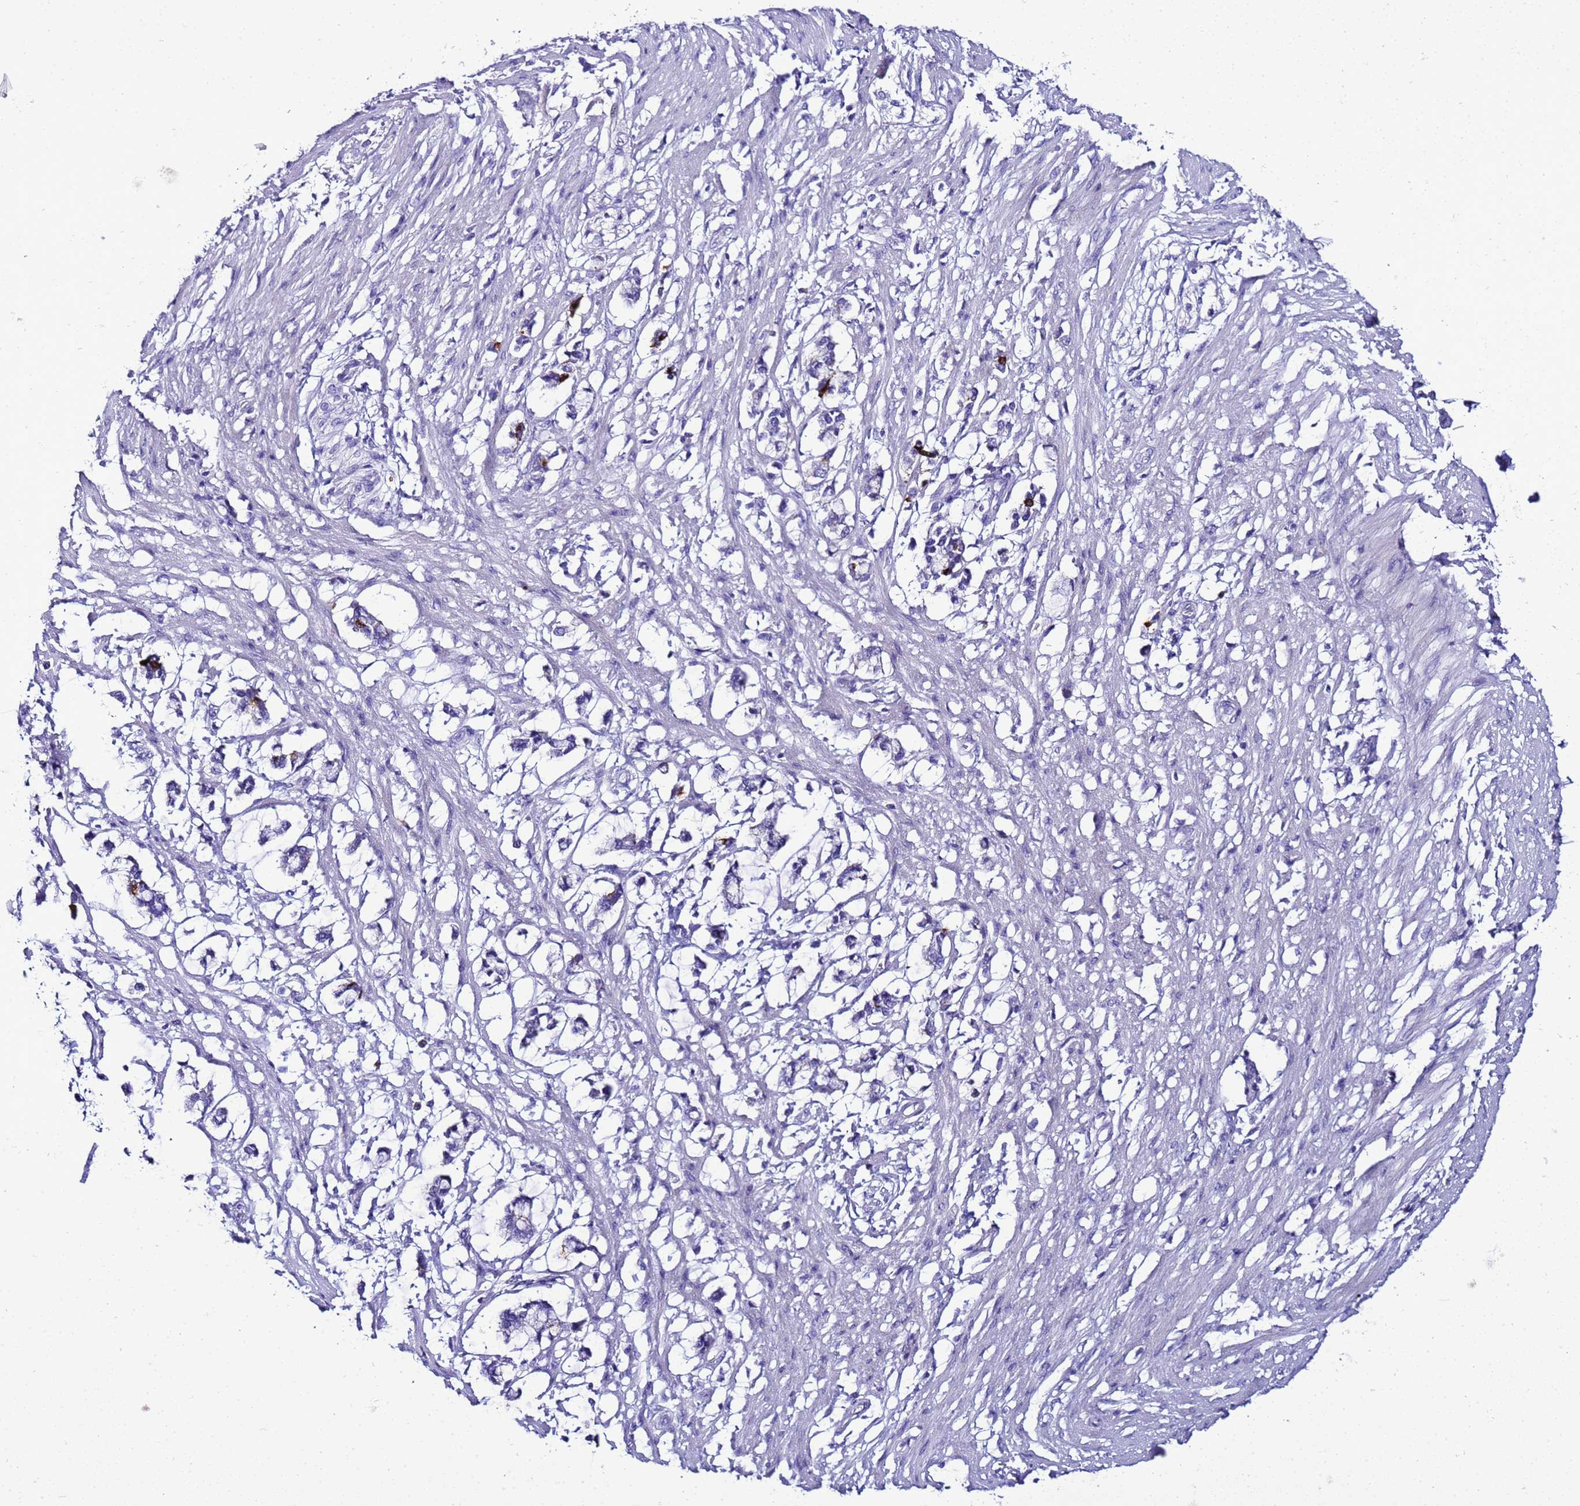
{"staining": {"intensity": "negative", "quantity": "none", "location": "none"}, "tissue": "smooth muscle", "cell_type": "Smooth muscle cells", "image_type": "normal", "snomed": [{"axis": "morphology", "description": "Normal tissue, NOS"}, {"axis": "morphology", "description": "Adenocarcinoma, NOS"}, {"axis": "topography", "description": "Colon"}, {"axis": "topography", "description": "Peripheral nerve tissue"}], "caption": "Smooth muscle stained for a protein using IHC demonstrates no positivity smooth muscle cells.", "gene": "BEST2", "patient": {"sex": "male", "age": 14}}